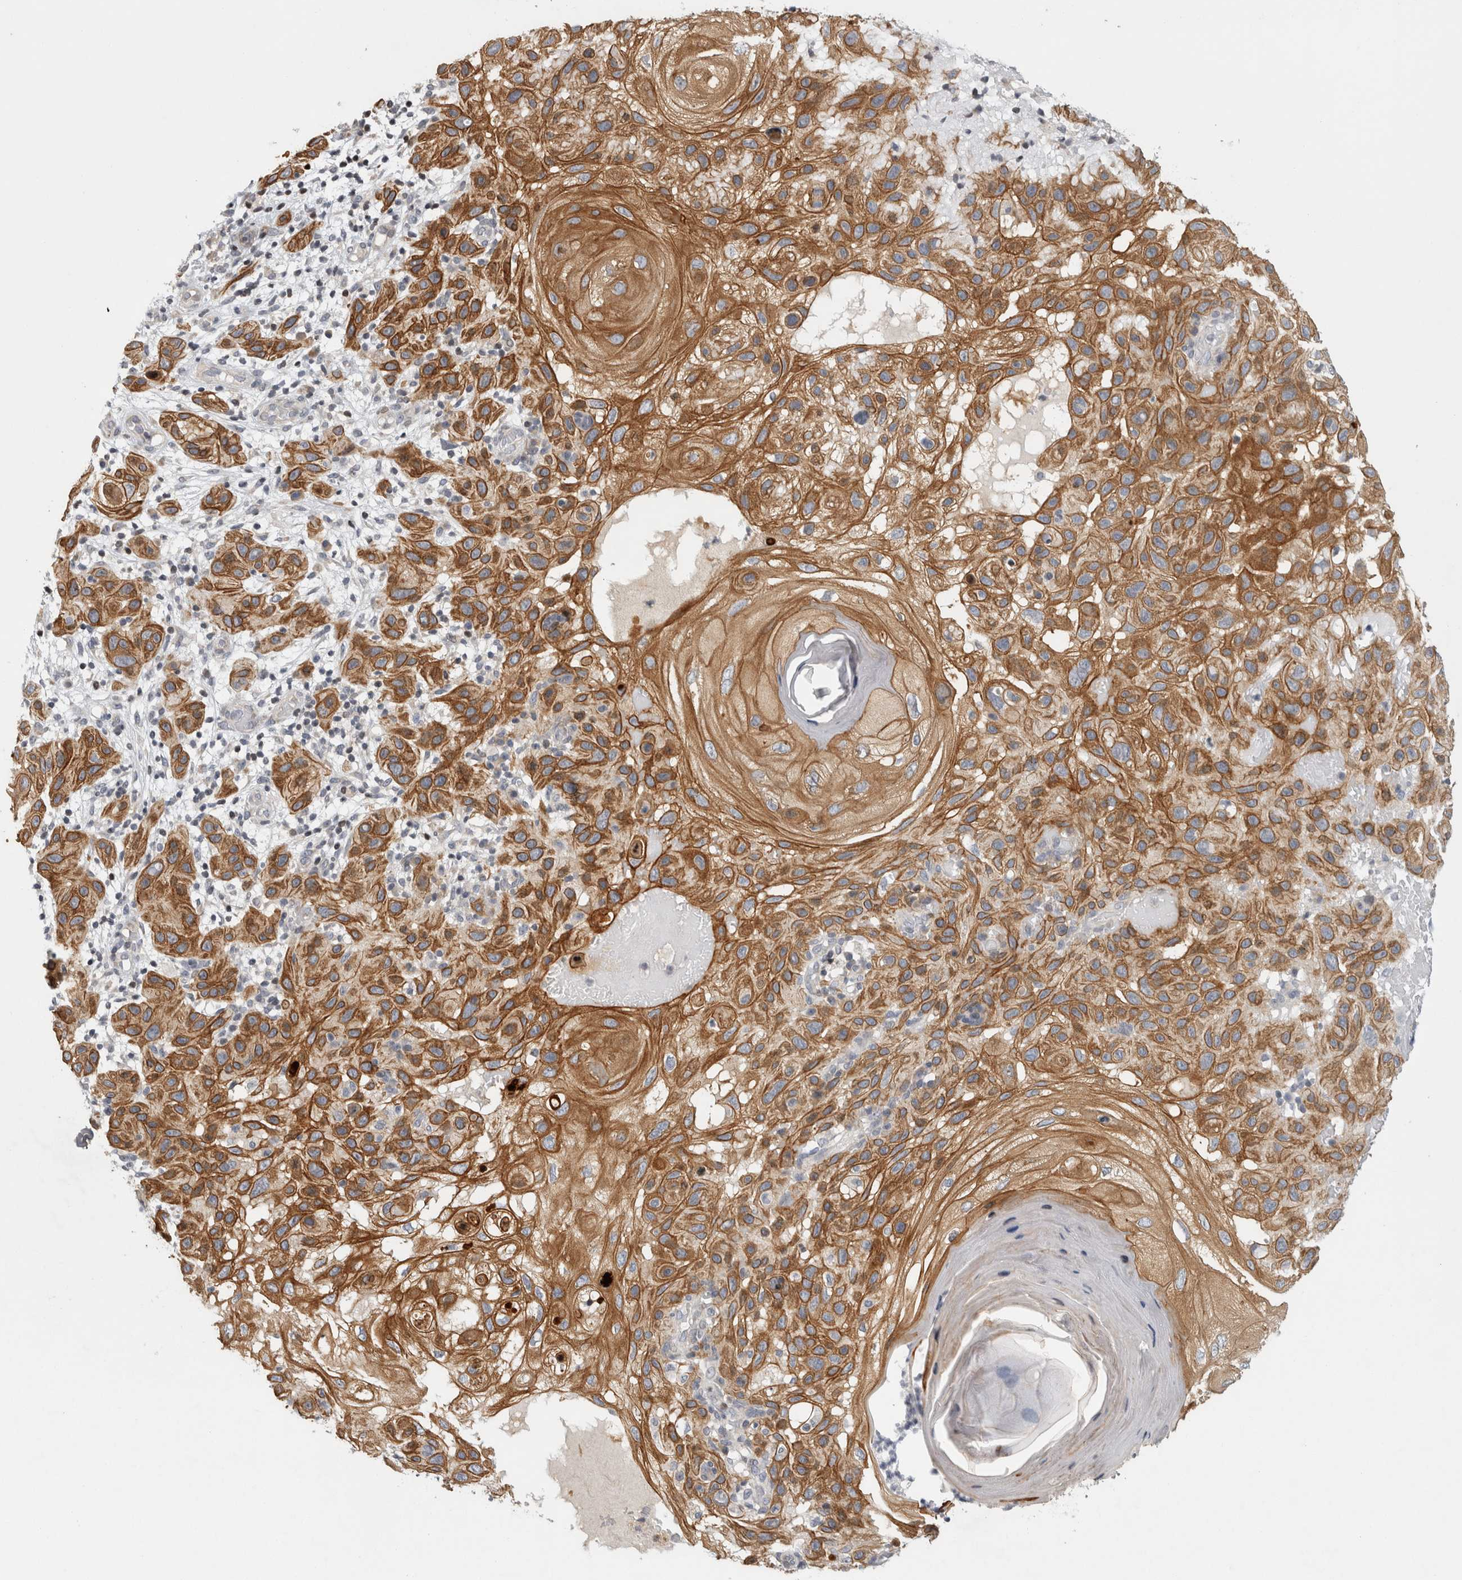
{"staining": {"intensity": "strong", "quantity": ">75%", "location": "cytoplasmic/membranous"}, "tissue": "skin cancer", "cell_type": "Tumor cells", "image_type": "cancer", "snomed": [{"axis": "morphology", "description": "Normal tissue, NOS"}, {"axis": "morphology", "description": "Squamous cell carcinoma, NOS"}, {"axis": "topography", "description": "Skin"}], "caption": "Immunohistochemistry (DAB (3,3'-diaminobenzidine)) staining of human skin cancer (squamous cell carcinoma) exhibits strong cytoplasmic/membranous protein expression in about >75% of tumor cells.", "gene": "UTP25", "patient": {"sex": "female", "age": 96}}